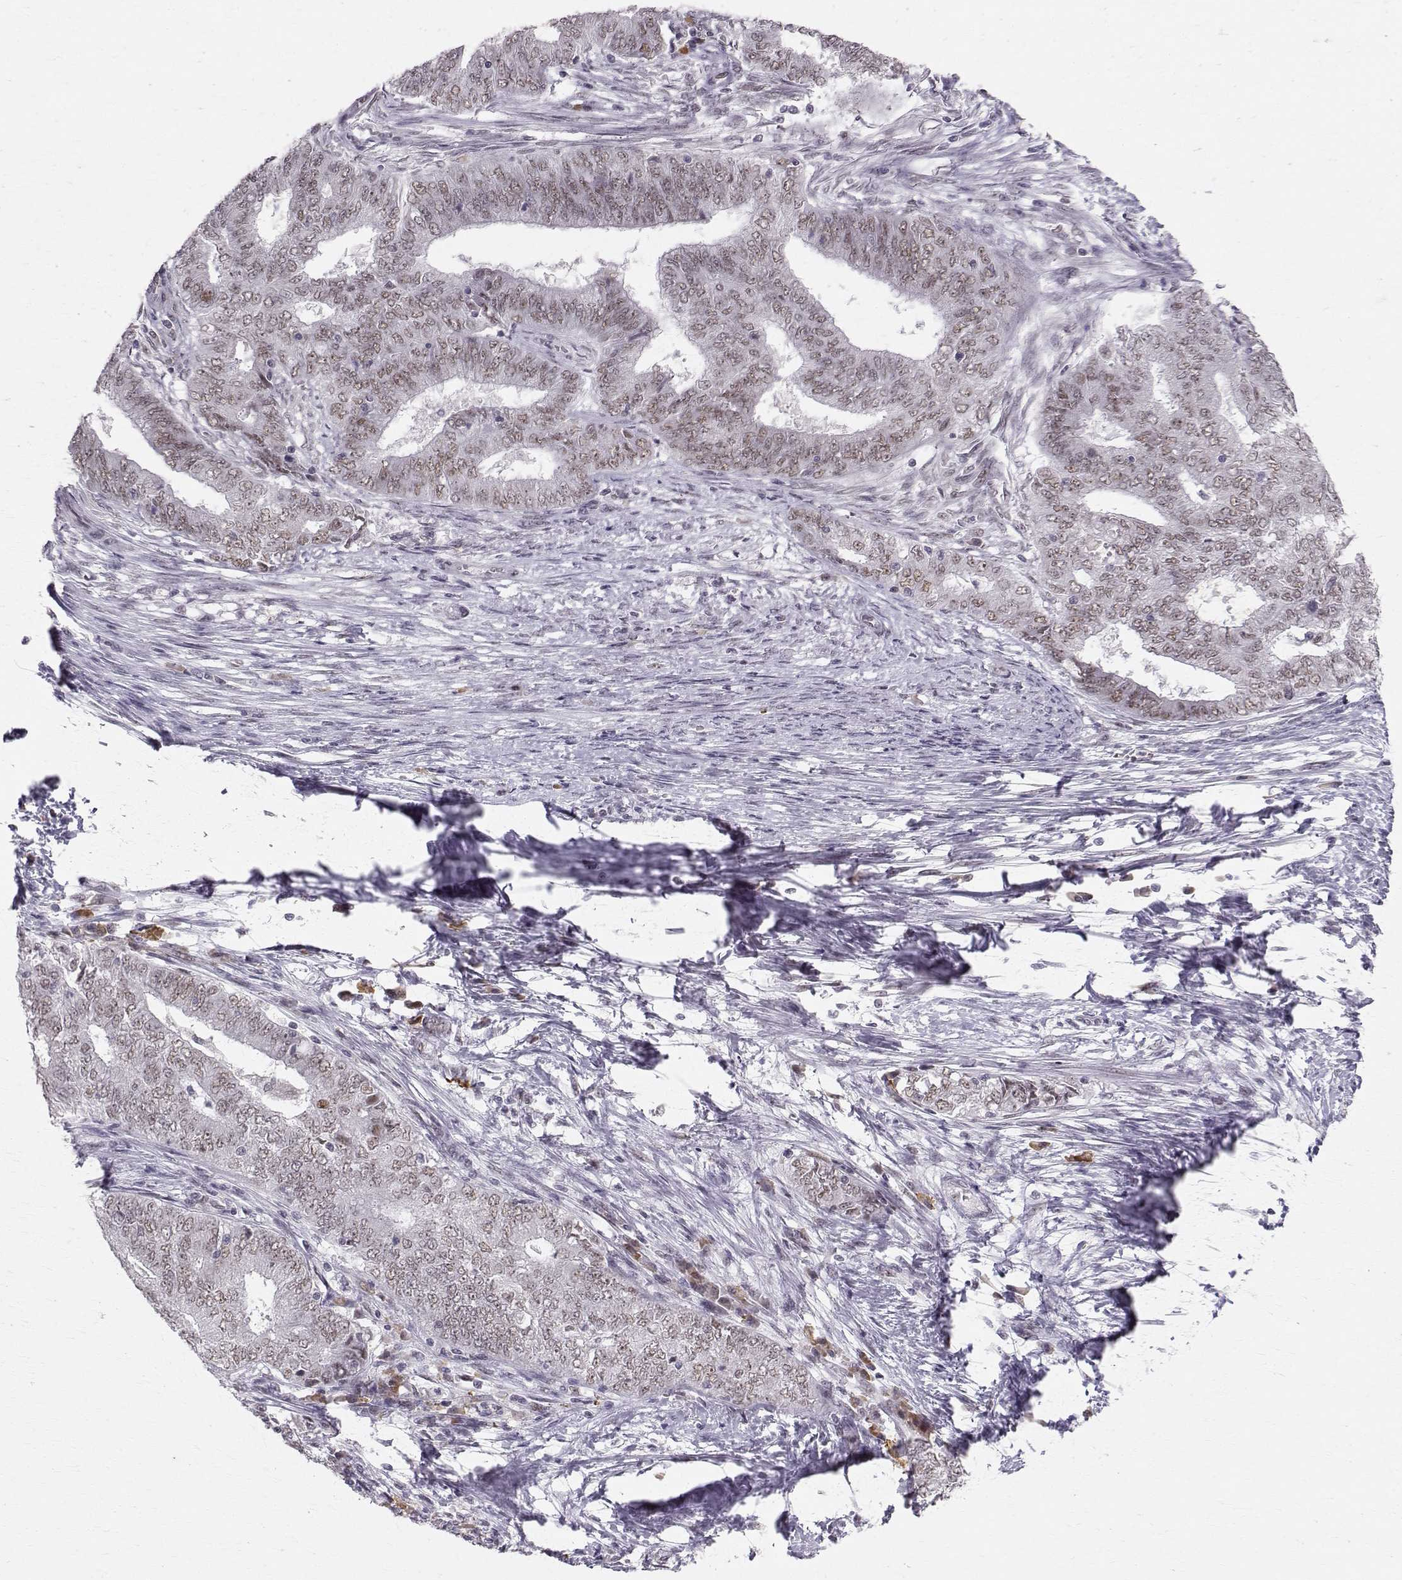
{"staining": {"intensity": "weak", "quantity": "25%-75%", "location": "nuclear"}, "tissue": "endometrial cancer", "cell_type": "Tumor cells", "image_type": "cancer", "snomed": [{"axis": "morphology", "description": "Adenocarcinoma, NOS"}, {"axis": "topography", "description": "Endometrium"}], "caption": "Endometrial cancer stained for a protein reveals weak nuclear positivity in tumor cells.", "gene": "RPP38", "patient": {"sex": "female", "age": 62}}